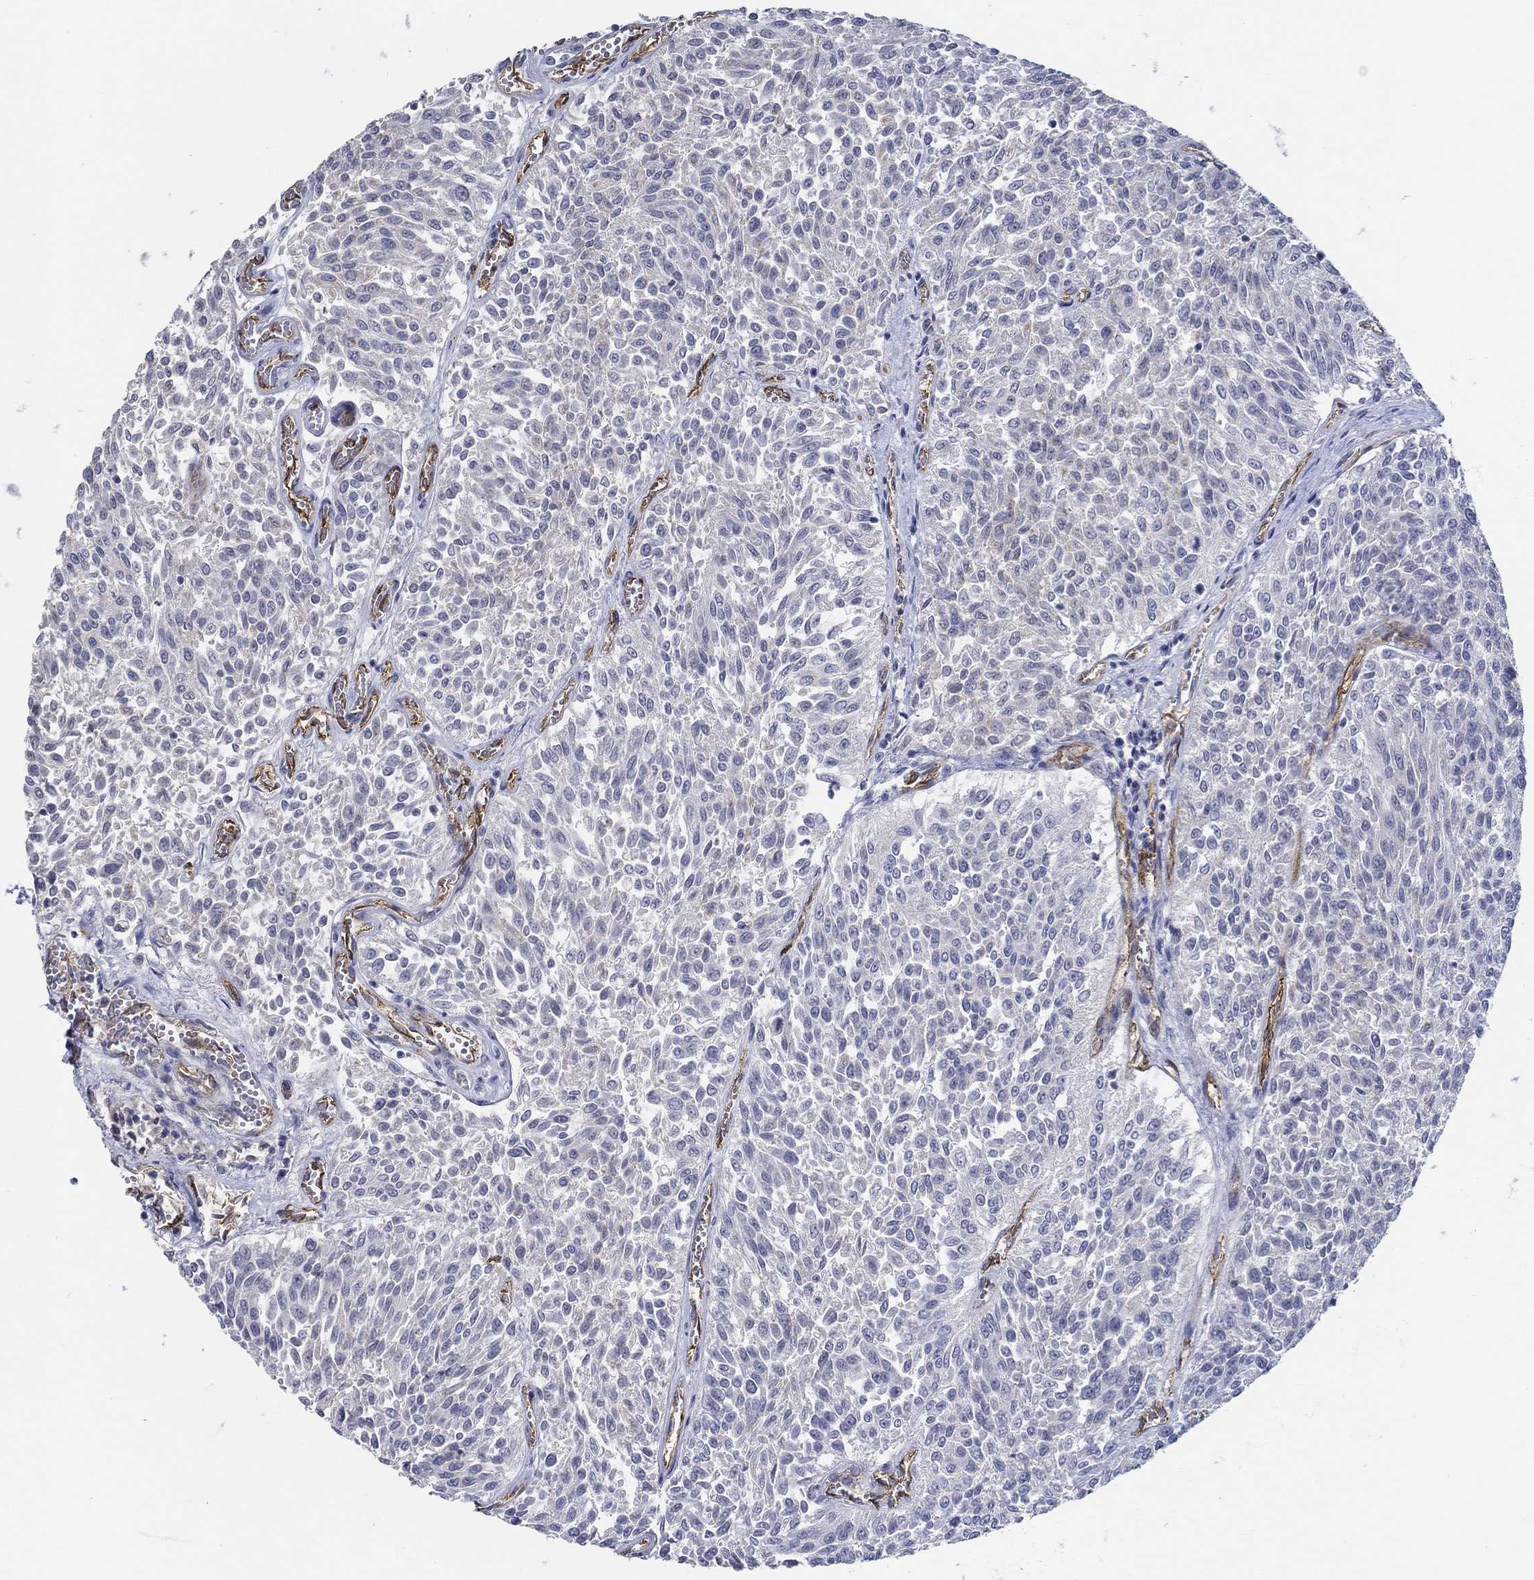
{"staining": {"intensity": "negative", "quantity": "none", "location": "none"}, "tissue": "urothelial cancer", "cell_type": "Tumor cells", "image_type": "cancer", "snomed": [{"axis": "morphology", "description": "Urothelial carcinoma, Low grade"}, {"axis": "topography", "description": "Urinary bladder"}], "caption": "The image shows no significant positivity in tumor cells of urothelial cancer.", "gene": "GJA5", "patient": {"sex": "male", "age": 78}}